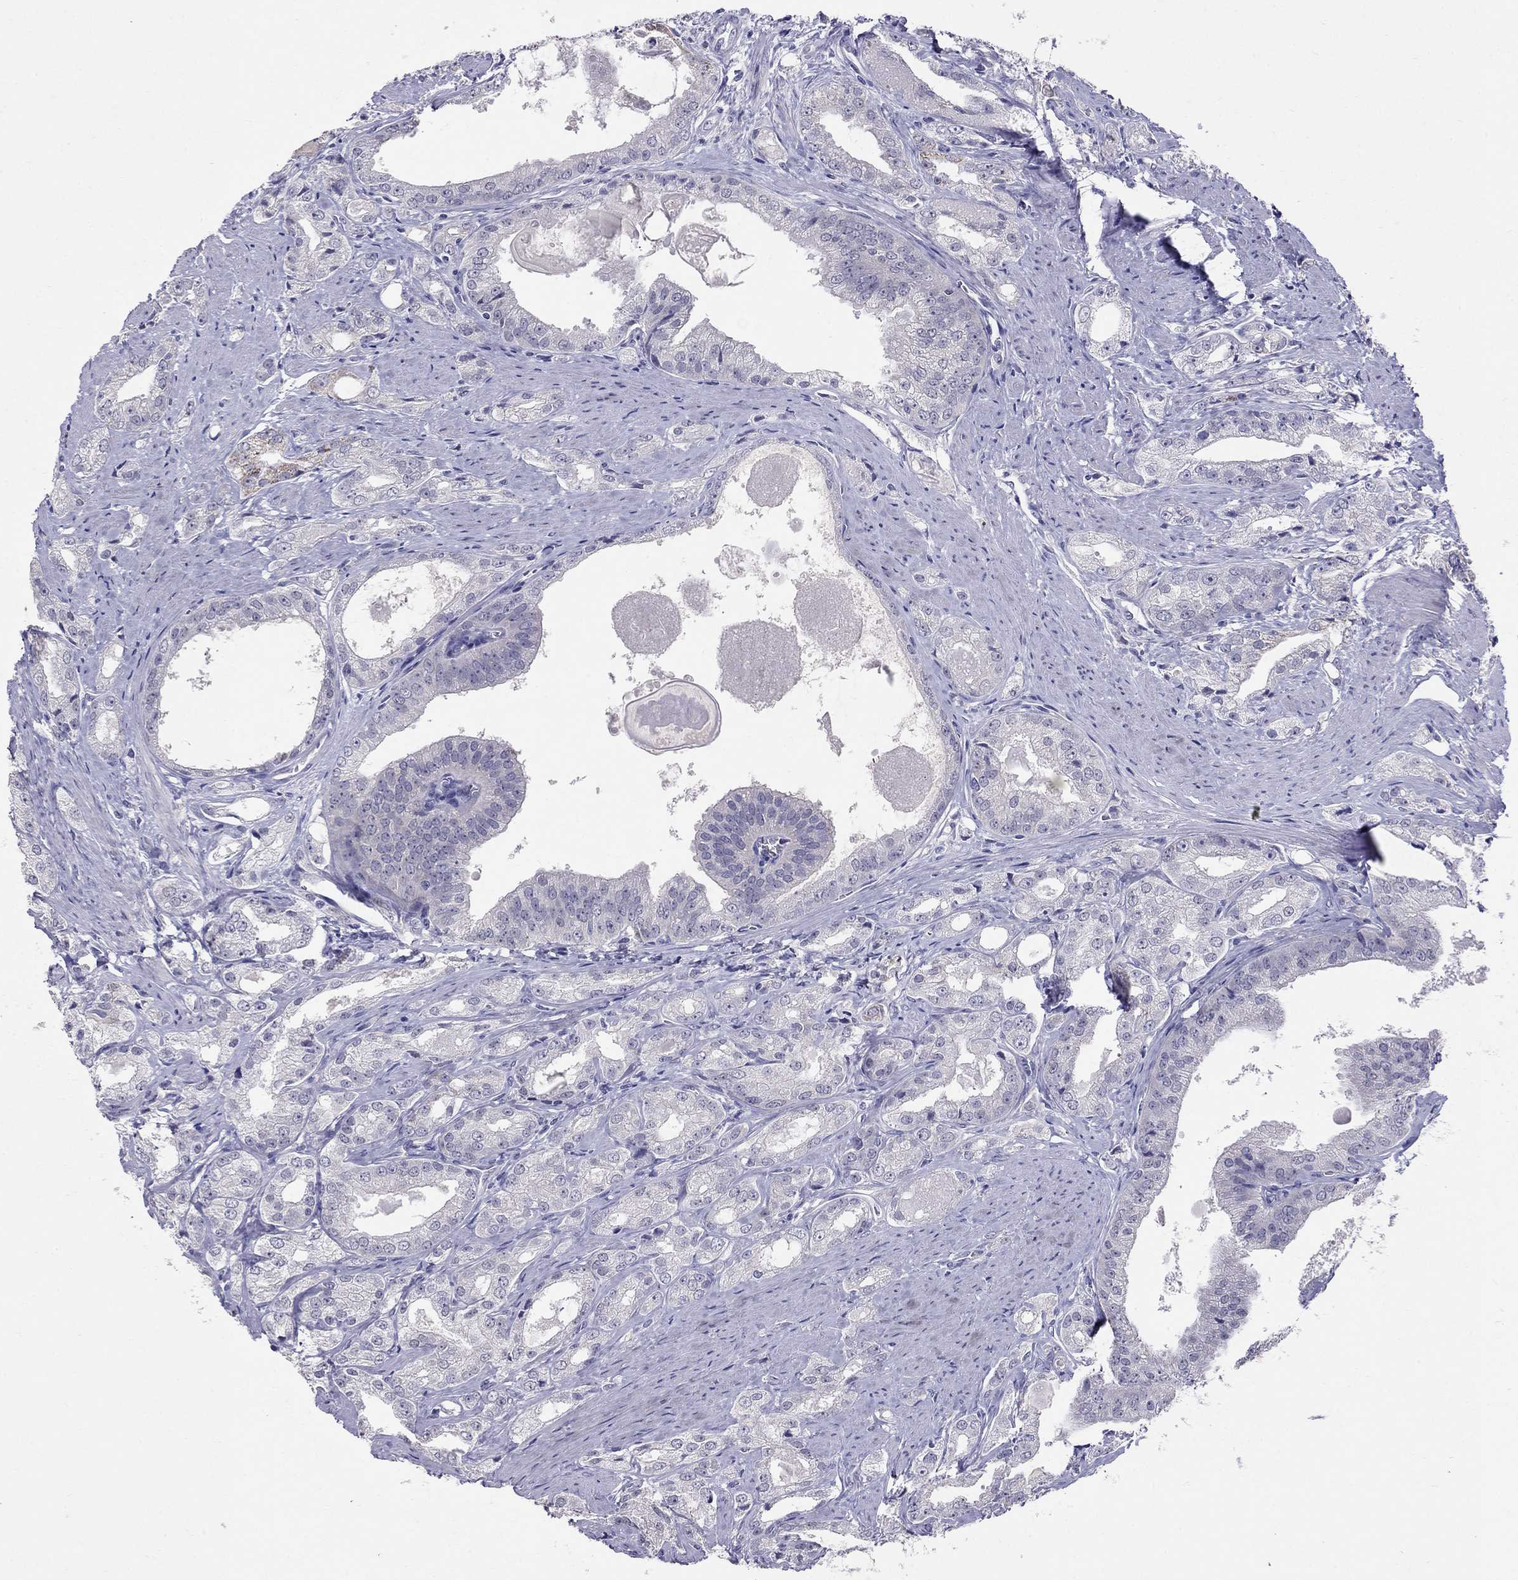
{"staining": {"intensity": "negative", "quantity": "none", "location": "none"}, "tissue": "prostate cancer", "cell_type": "Tumor cells", "image_type": "cancer", "snomed": [{"axis": "morphology", "description": "Adenocarcinoma, NOS"}, {"axis": "morphology", "description": "Adenocarcinoma, High grade"}, {"axis": "topography", "description": "Prostate"}], "caption": "Immunohistochemistry (IHC) micrograph of human prostate cancer (high-grade adenocarcinoma) stained for a protein (brown), which exhibits no expression in tumor cells.", "gene": "MYO3B", "patient": {"sex": "male", "age": 70}}